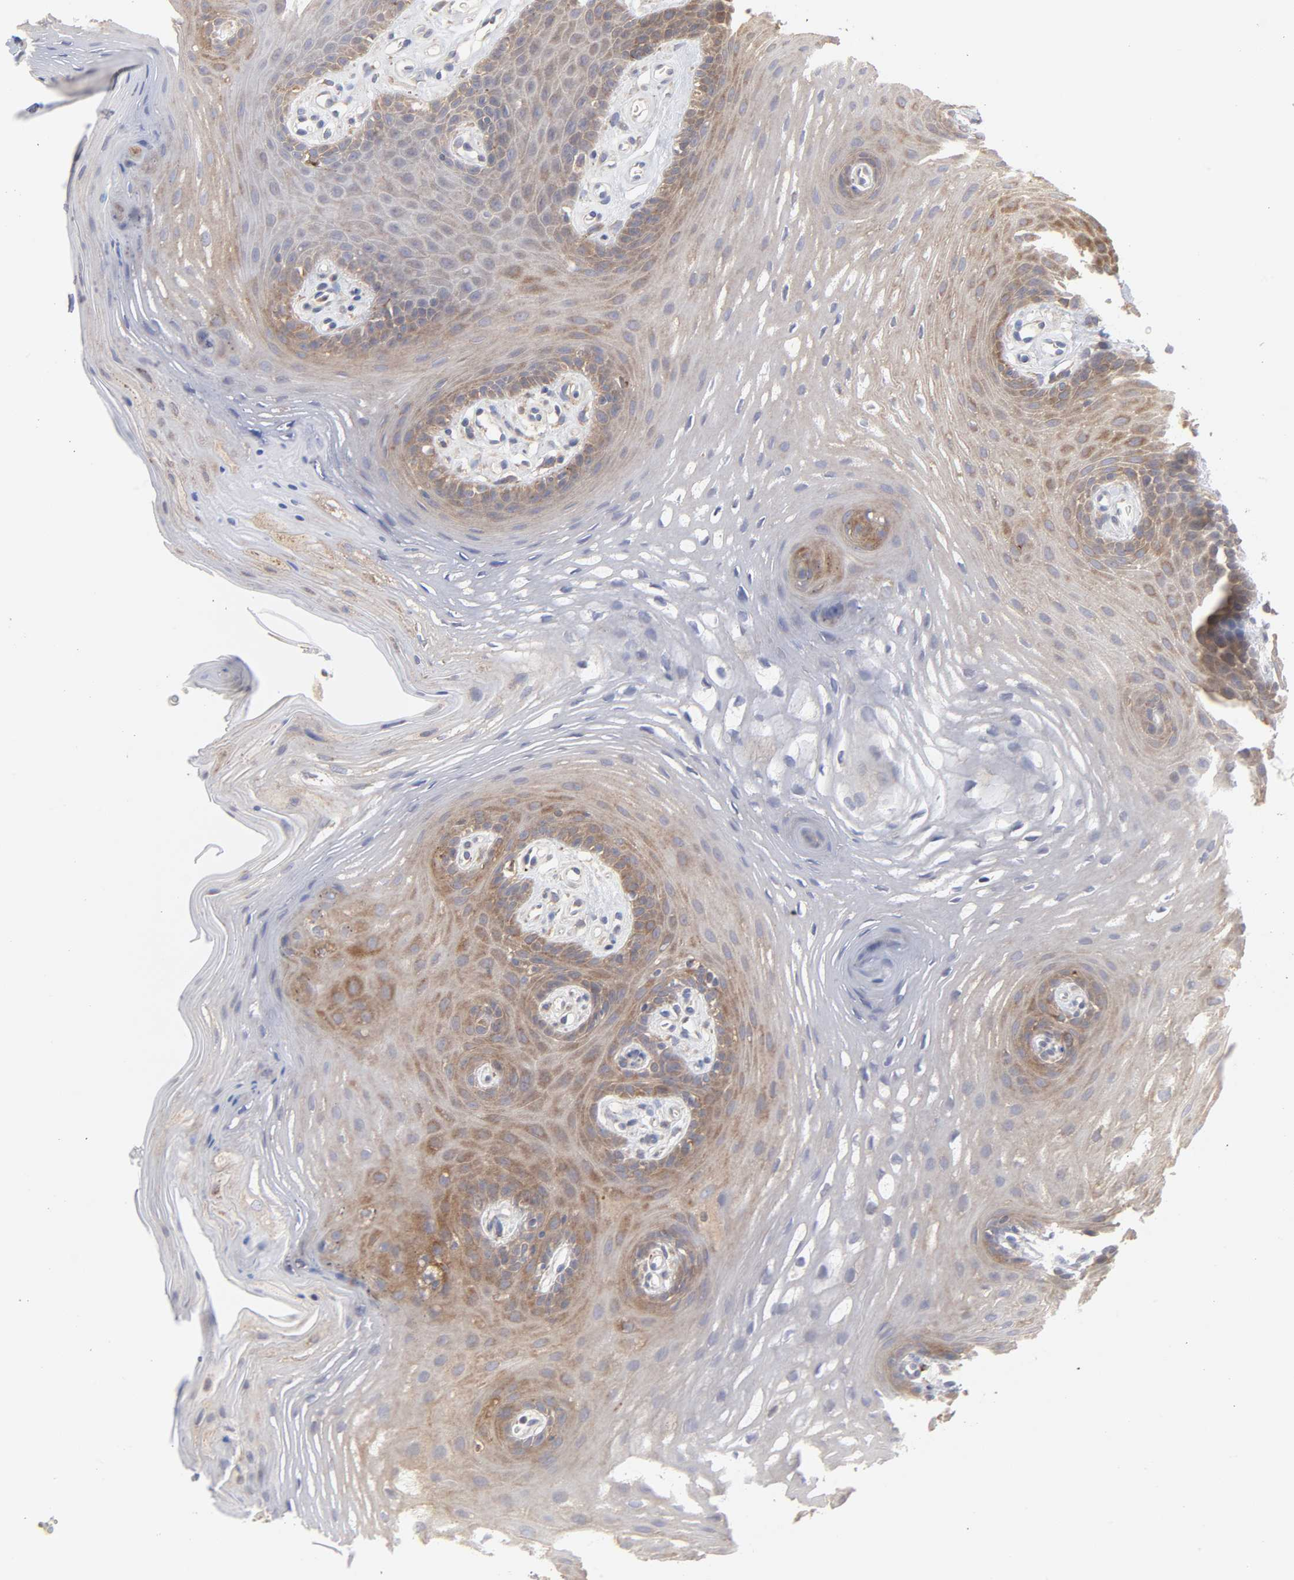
{"staining": {"intensity": "moderate", "quantity": ">75%", "location": "cytoplasmic/membranous"}, "tissue": "oral mucosa", "cell_type": "Squamous epithelial cells", "image_type": "normal", "snomed": [{"axis": "morphology", "description": "Normal tissue, NOS"}, {"axis": "topography", "description": "Oral tissue"}], "caption": "DAB (3,3'-diaminobenzidine) immunohistochemical staining of normal human oral mucosa displays moderate cytoplasmic/membranous protein positivity in about >75% of squamous epithelial cells. The staining was performed using DAB (3,3'-diaminobenzidine), with brown indicating positive protein expression. Nuclei are stained blue with hematoxylin.", "gene": "PPFIBP2", "patient": {"sex": "male", "age": 62}}